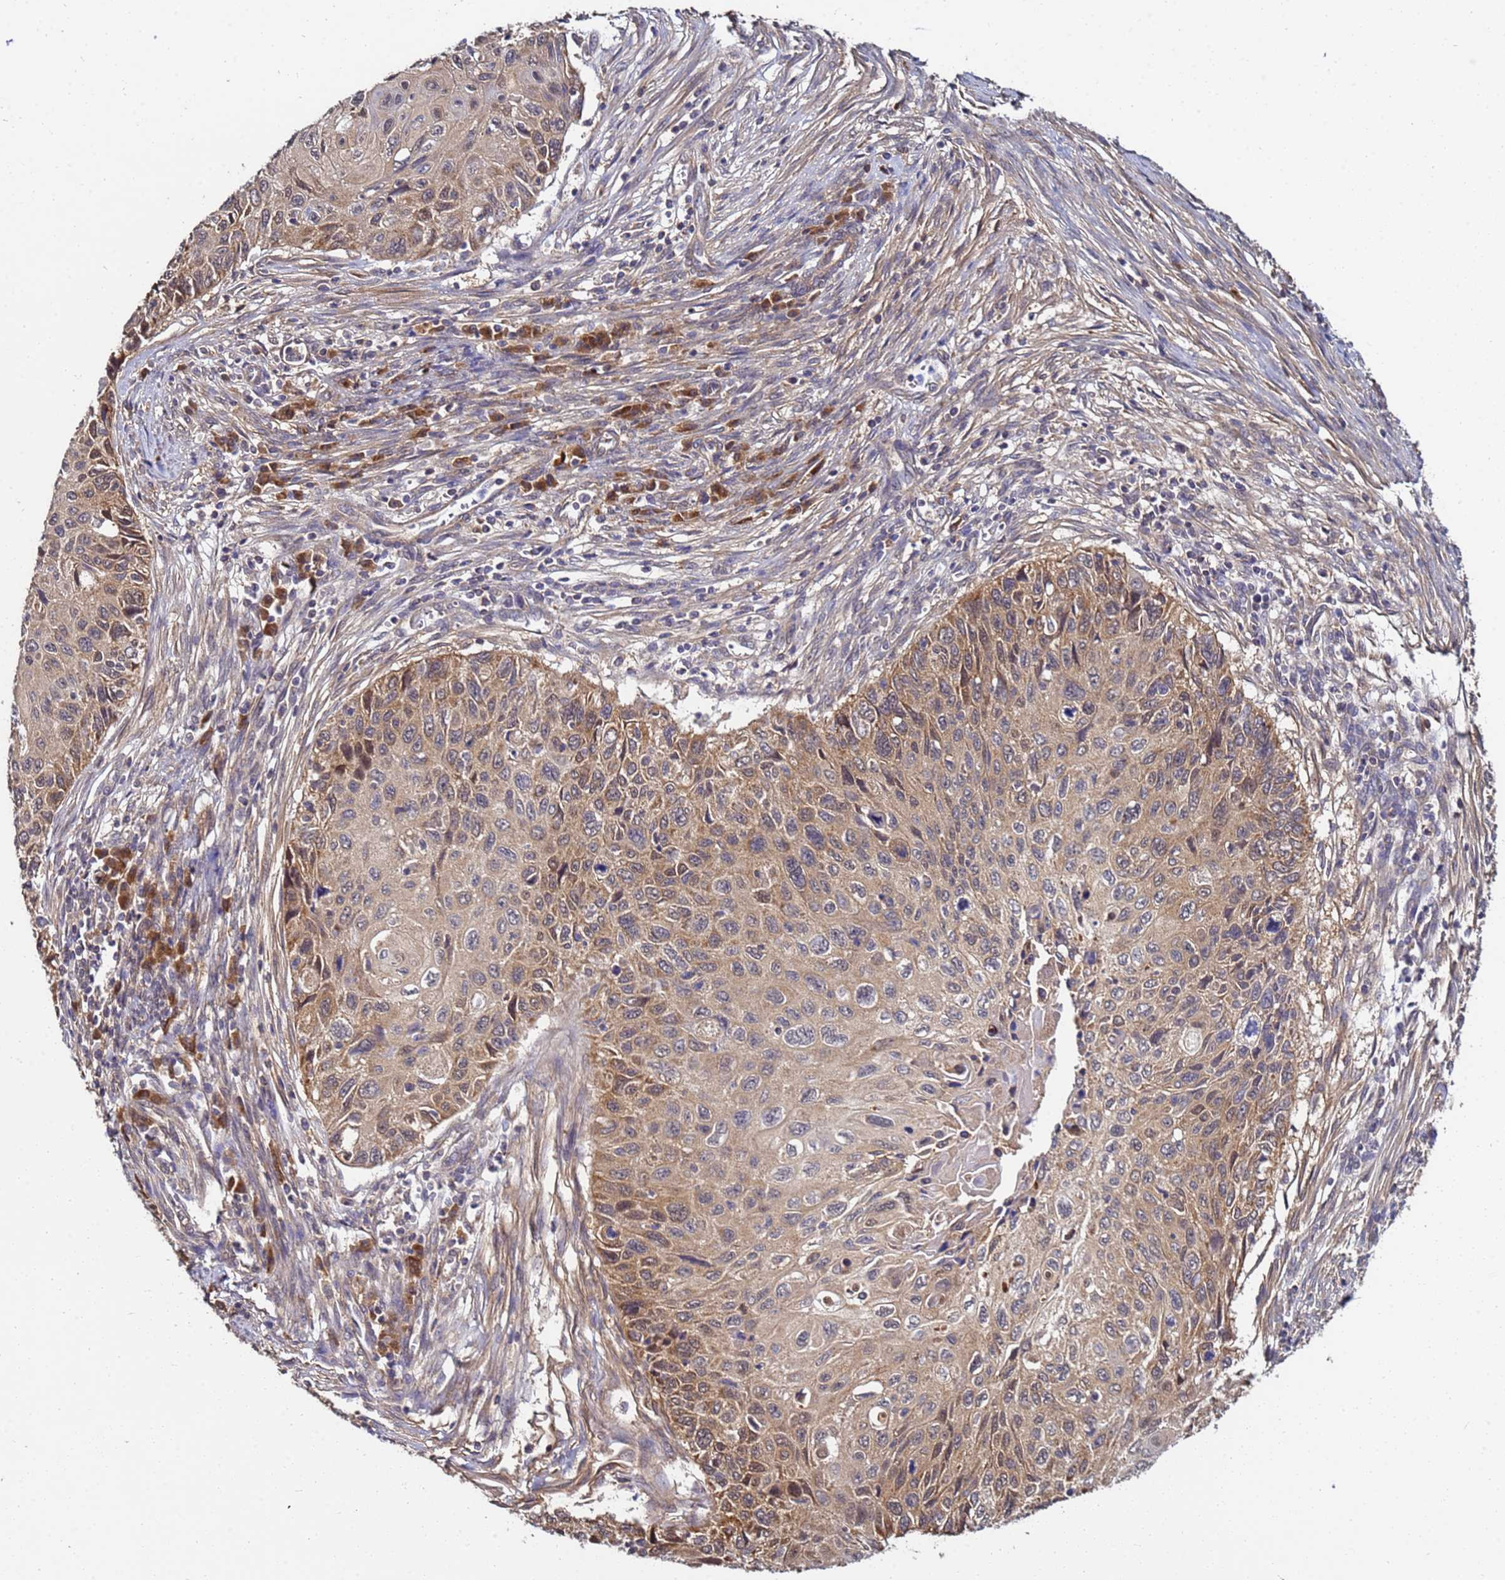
{"staining": {"intensity": "moderate", "quantity": ">75%", "location": "cytoplasmic/membranous"}, "tissue": "cervical cancer", "cell_type": "Tumor cells", "image_type": "cancer", "snomed": [{"axis": "morphology", "description": "Squamous cell carcinoma, NOS"}, {"axis": "topography", "description": "Cervix"}], "caption": "Cervical cancer (squamous cell carcinoma) was stained to show a protein in brown. There is medium levels of moderate cytoplasmic/membranous staining in about >75% of tumor cells.", "gene": "NAXE", "patient": {"sex": "female", "age": 70}}